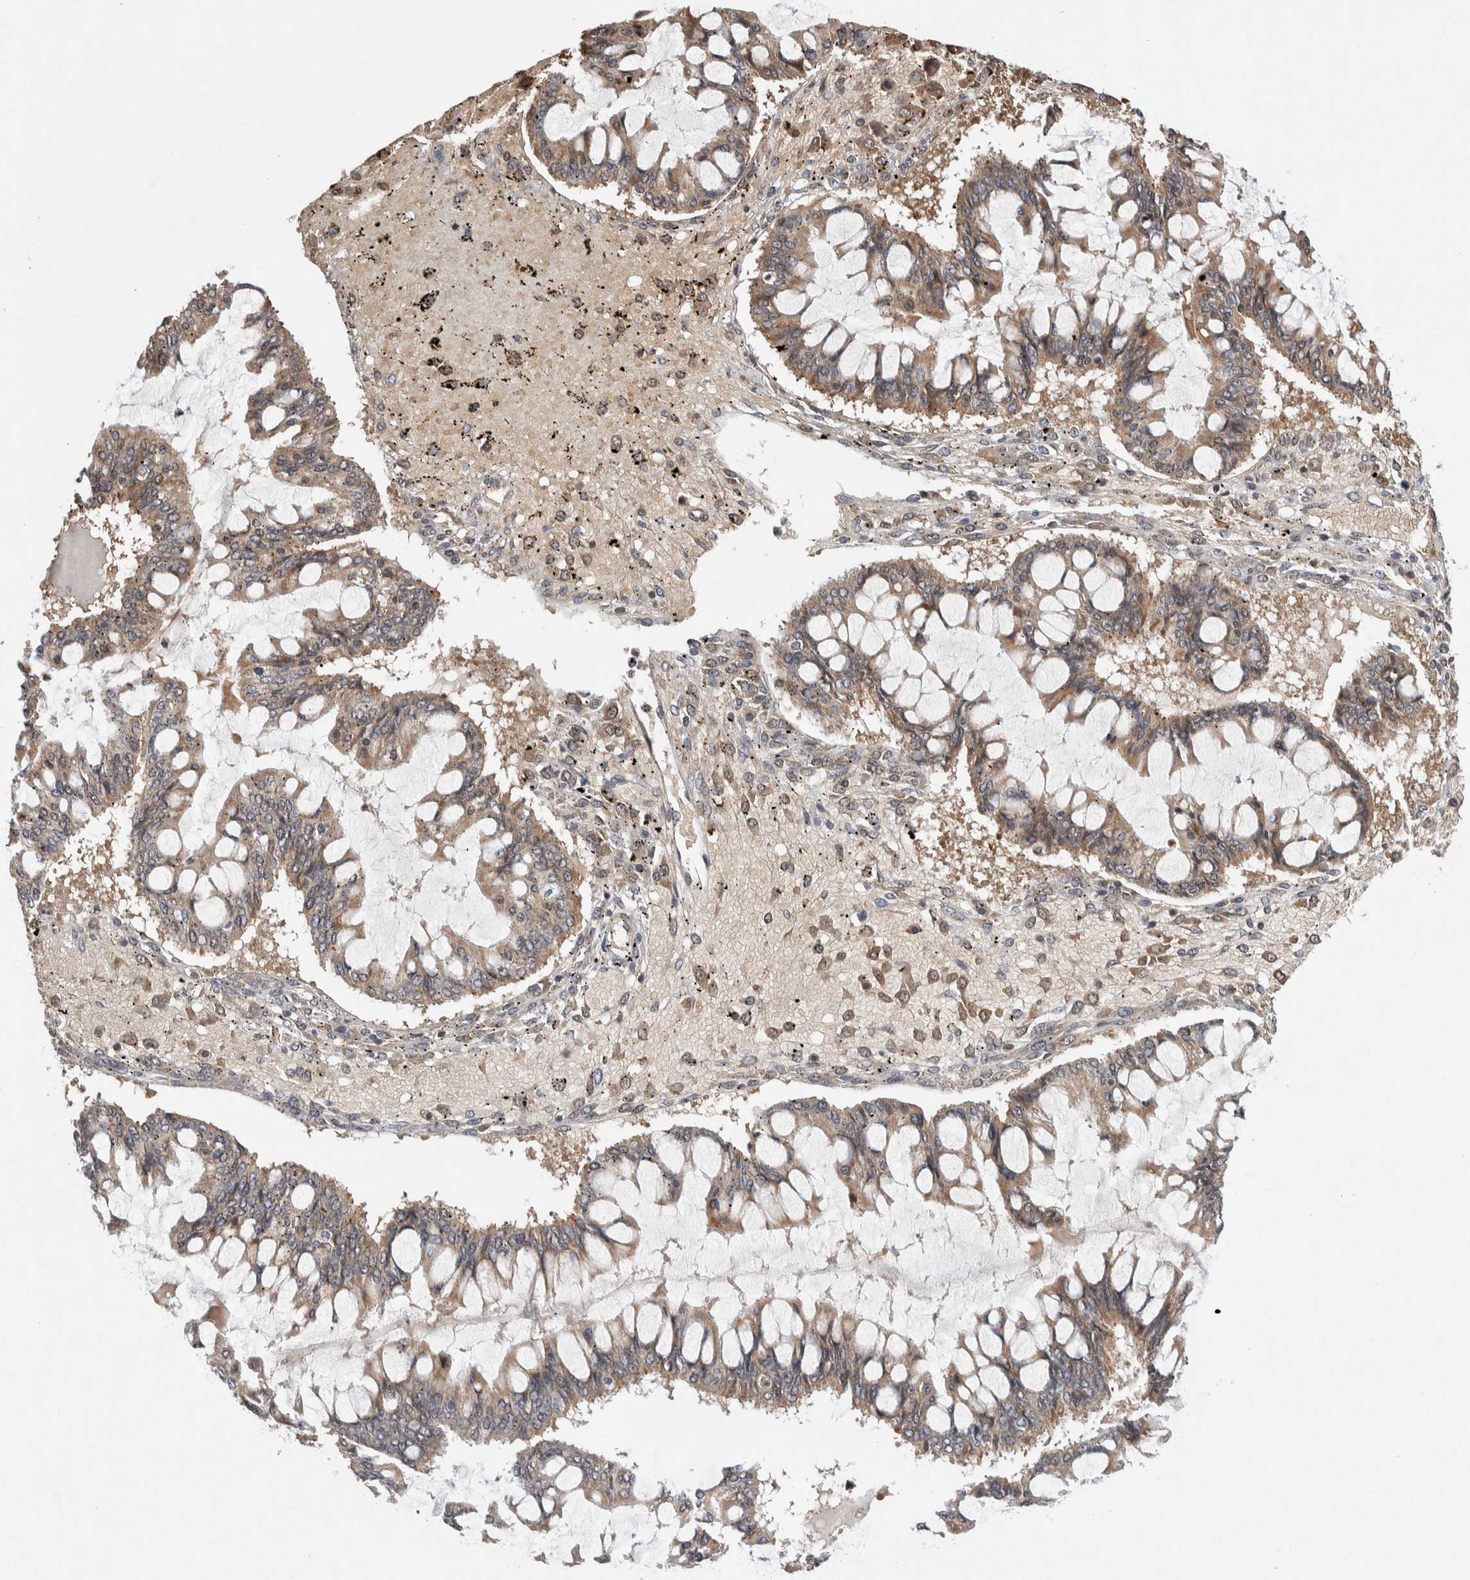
{"staining": {"intensity": "weak", "quantity": ">75%", "location": "cytoplasmic/membranous"}, "tissue": "ovarian cancer", "cell_type": "Tumor cells", "image_type": "cancer", "snomed": [{"axis": "morphology", "description": "Cystadenocarcinoma, mucinous, NOS"}, {"axis": "topography", "description": "Ovary"}], "caption": "The micrograph displays a brown stain indicating the presence of a protein in the cytoplasmic/membranous of tumor cells in mucinous cystadenocarcinoma (ovarian).", "gene": "KCNK1", "patient": {"sex": "female", "age": 73}}